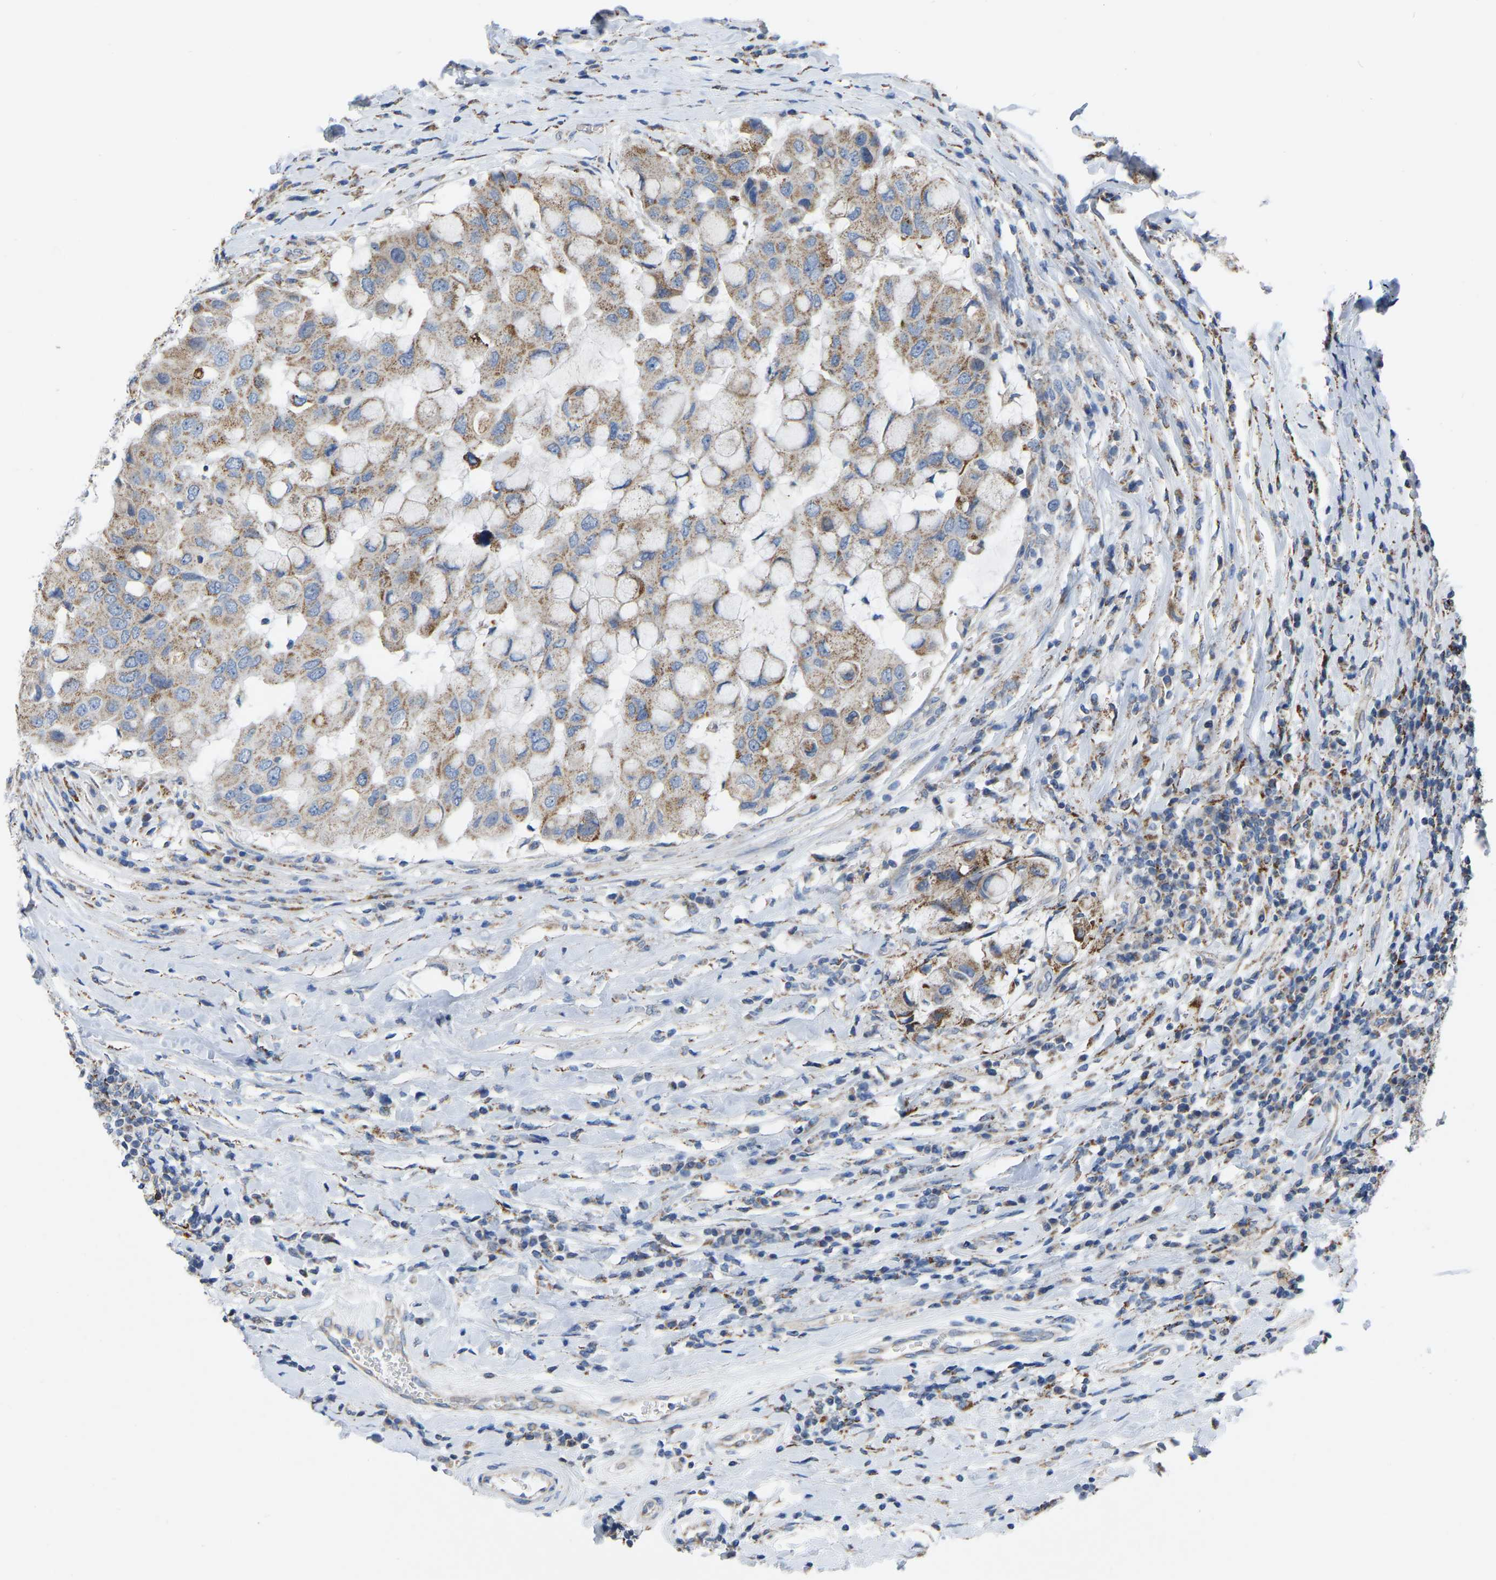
{"staining": {"intensity": "moderate", "quantity": "25%-75%", "location": "cytoplasmic/membranous"}, "tissue": "breast cancer", "cell_type": "Tumor cells", "image_type": "cancer", "snomed": [{"axis": "morphology", "description": "Duct carcinoma"}, {"axis": "topography", "description": "Breast"}], "caption": "A brown stain shows moderate cytoplasmic/membranous expression of a protein in breast invasive ductal carcinoma tumor cells.", "gene": "BCL10", "patient": {"sex": "female", "age": 27}}